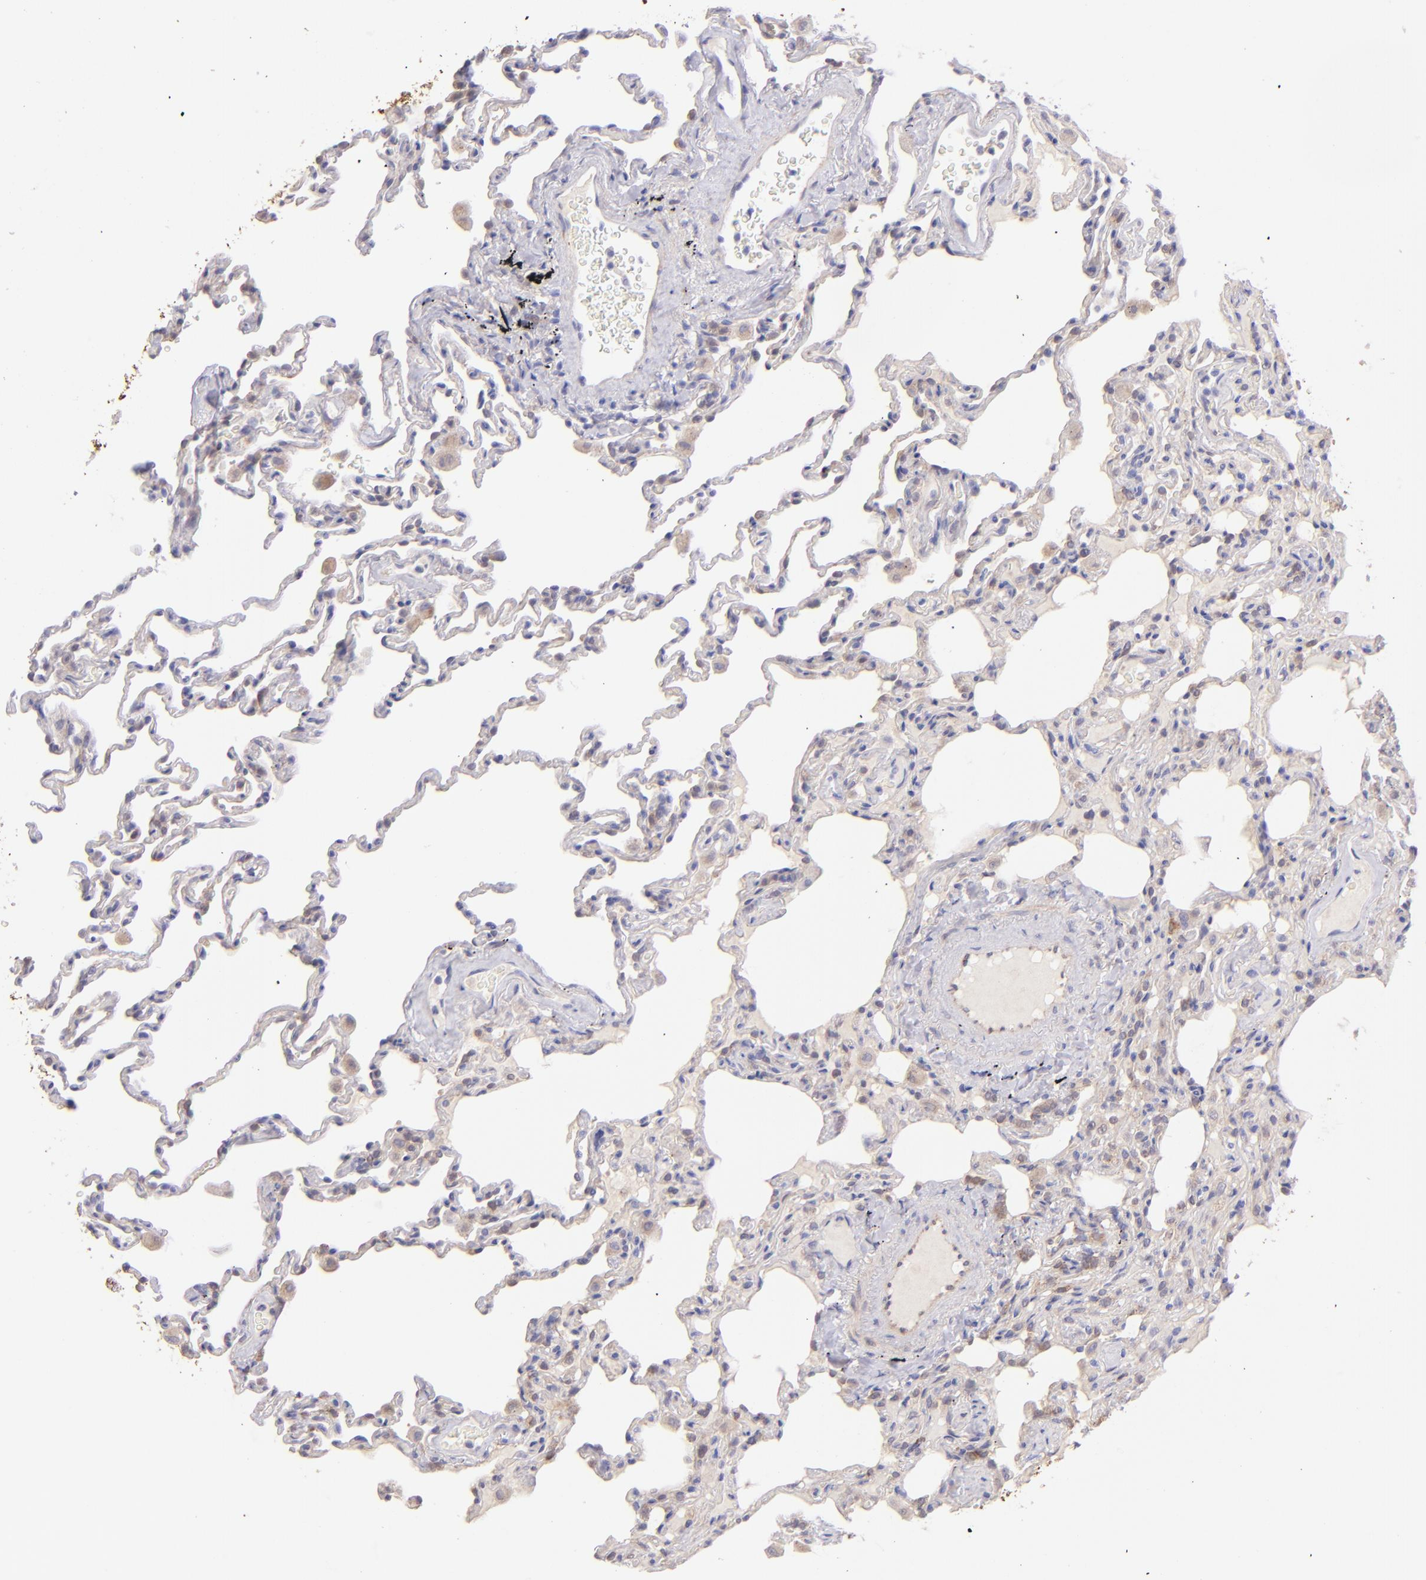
{"staining": {"intensity": "weak", "quantity": "25%-75%", "location": "cytoplasmic/membranous"}, "tissue": "lung", "cell_type": "Alveolar cells", "image_type": "normal", "snomed": [{"axis": "morphology", "description": "Normal tissue, NOS"}, {"axis": "topography", "description": "Lung"}], "caption": "Alveolar cells reveal low levels of weak cytoplasmic/membranous positivity in approximately 25%-75% of cells in normal human lung. (IHC, brightfield microscopy, high magnification).", "gene": "SH2D4A", "patient": {"sex": "male", "age": 59}}